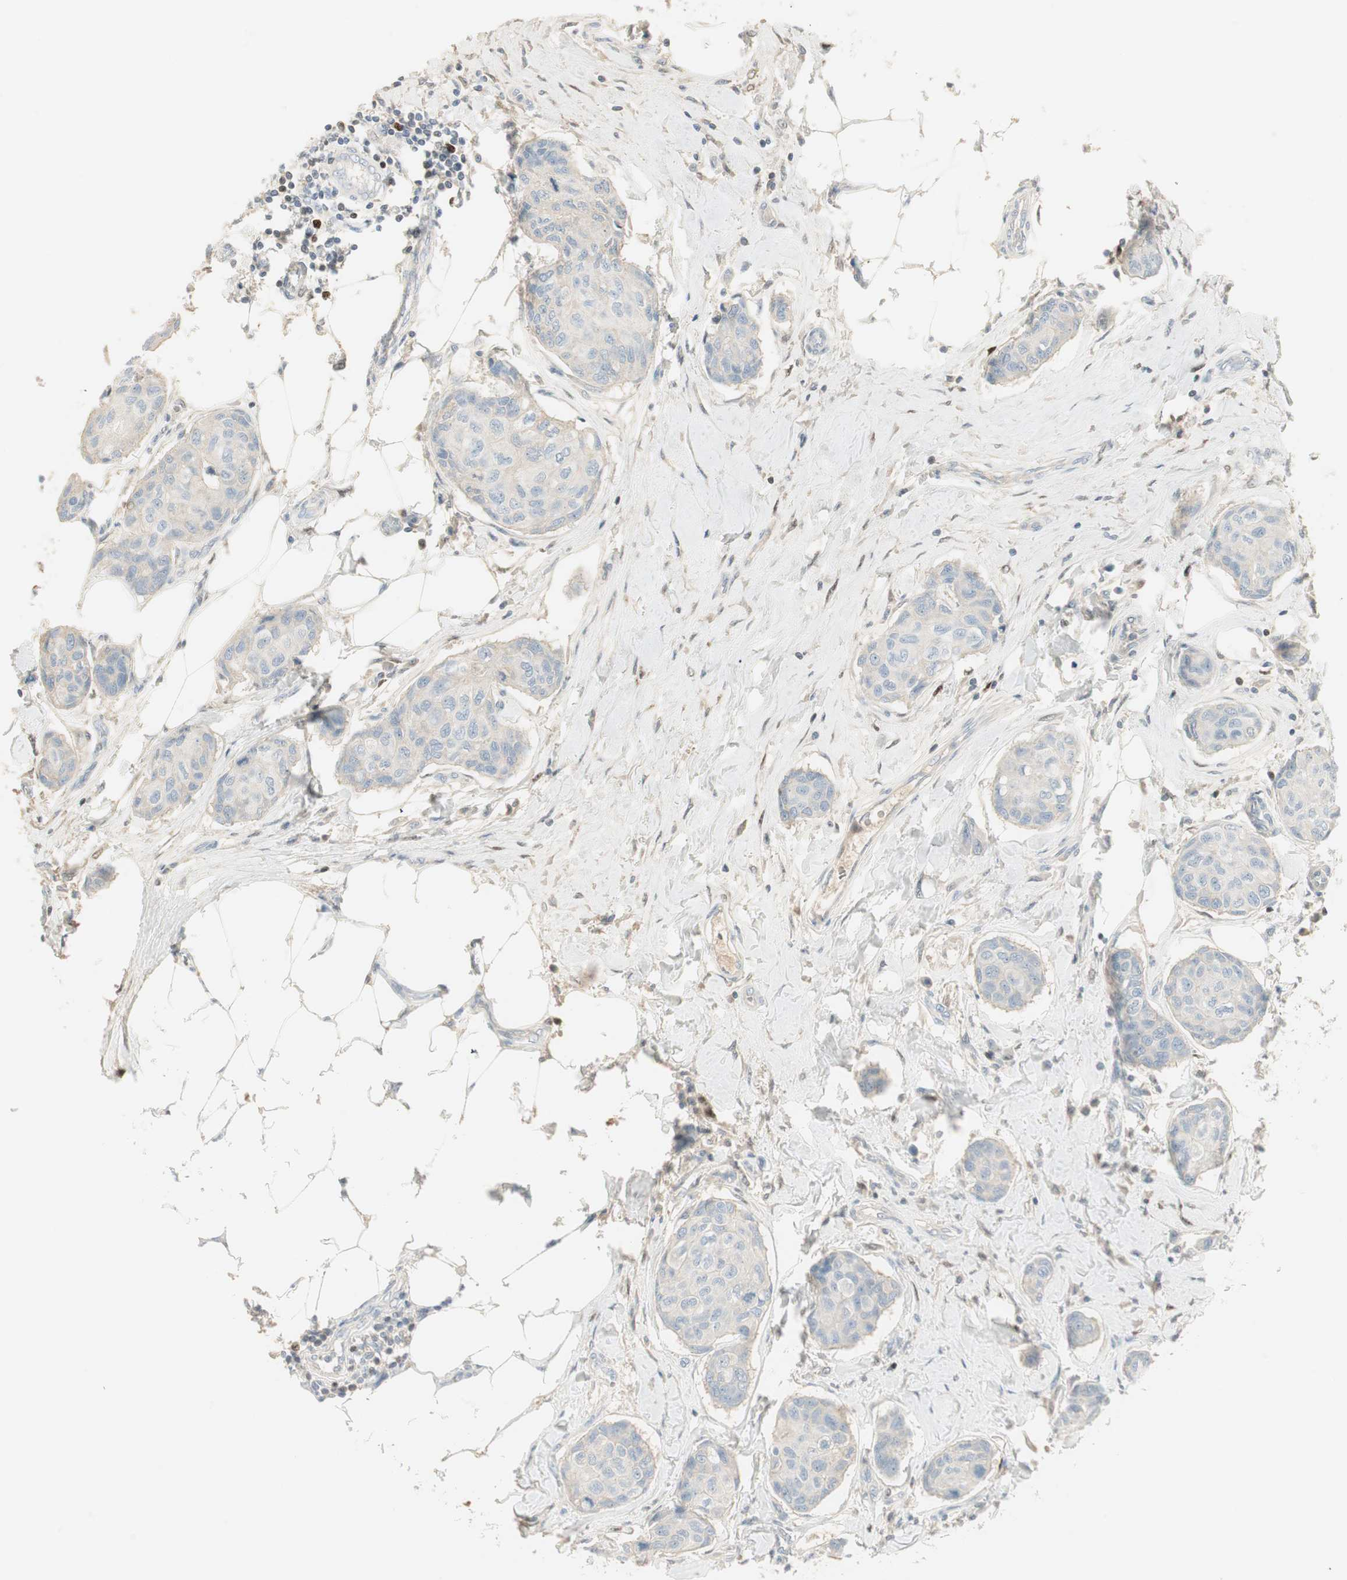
{"staining": {"intensity": "negative", "quantity": "none", "location": "none"}, "tissue": "breast cancer", "cell_type": "Tumor cells", "image_type": "cancer", "snomed": [{"axis": "morphology", "description": "Duct carcinoma"}, {"axis": "topography", "description": "Breast"}], "caption": "Tumor cells are negative for protein expression in human breast cancer. The staining is performed using DAB (3,3'-diaminobenzidine) brown chromogen with nuclei counter-stained in using hematoxylin.", "gene": "RUNX2", "patient": {"sex": "female", "age": 80}}